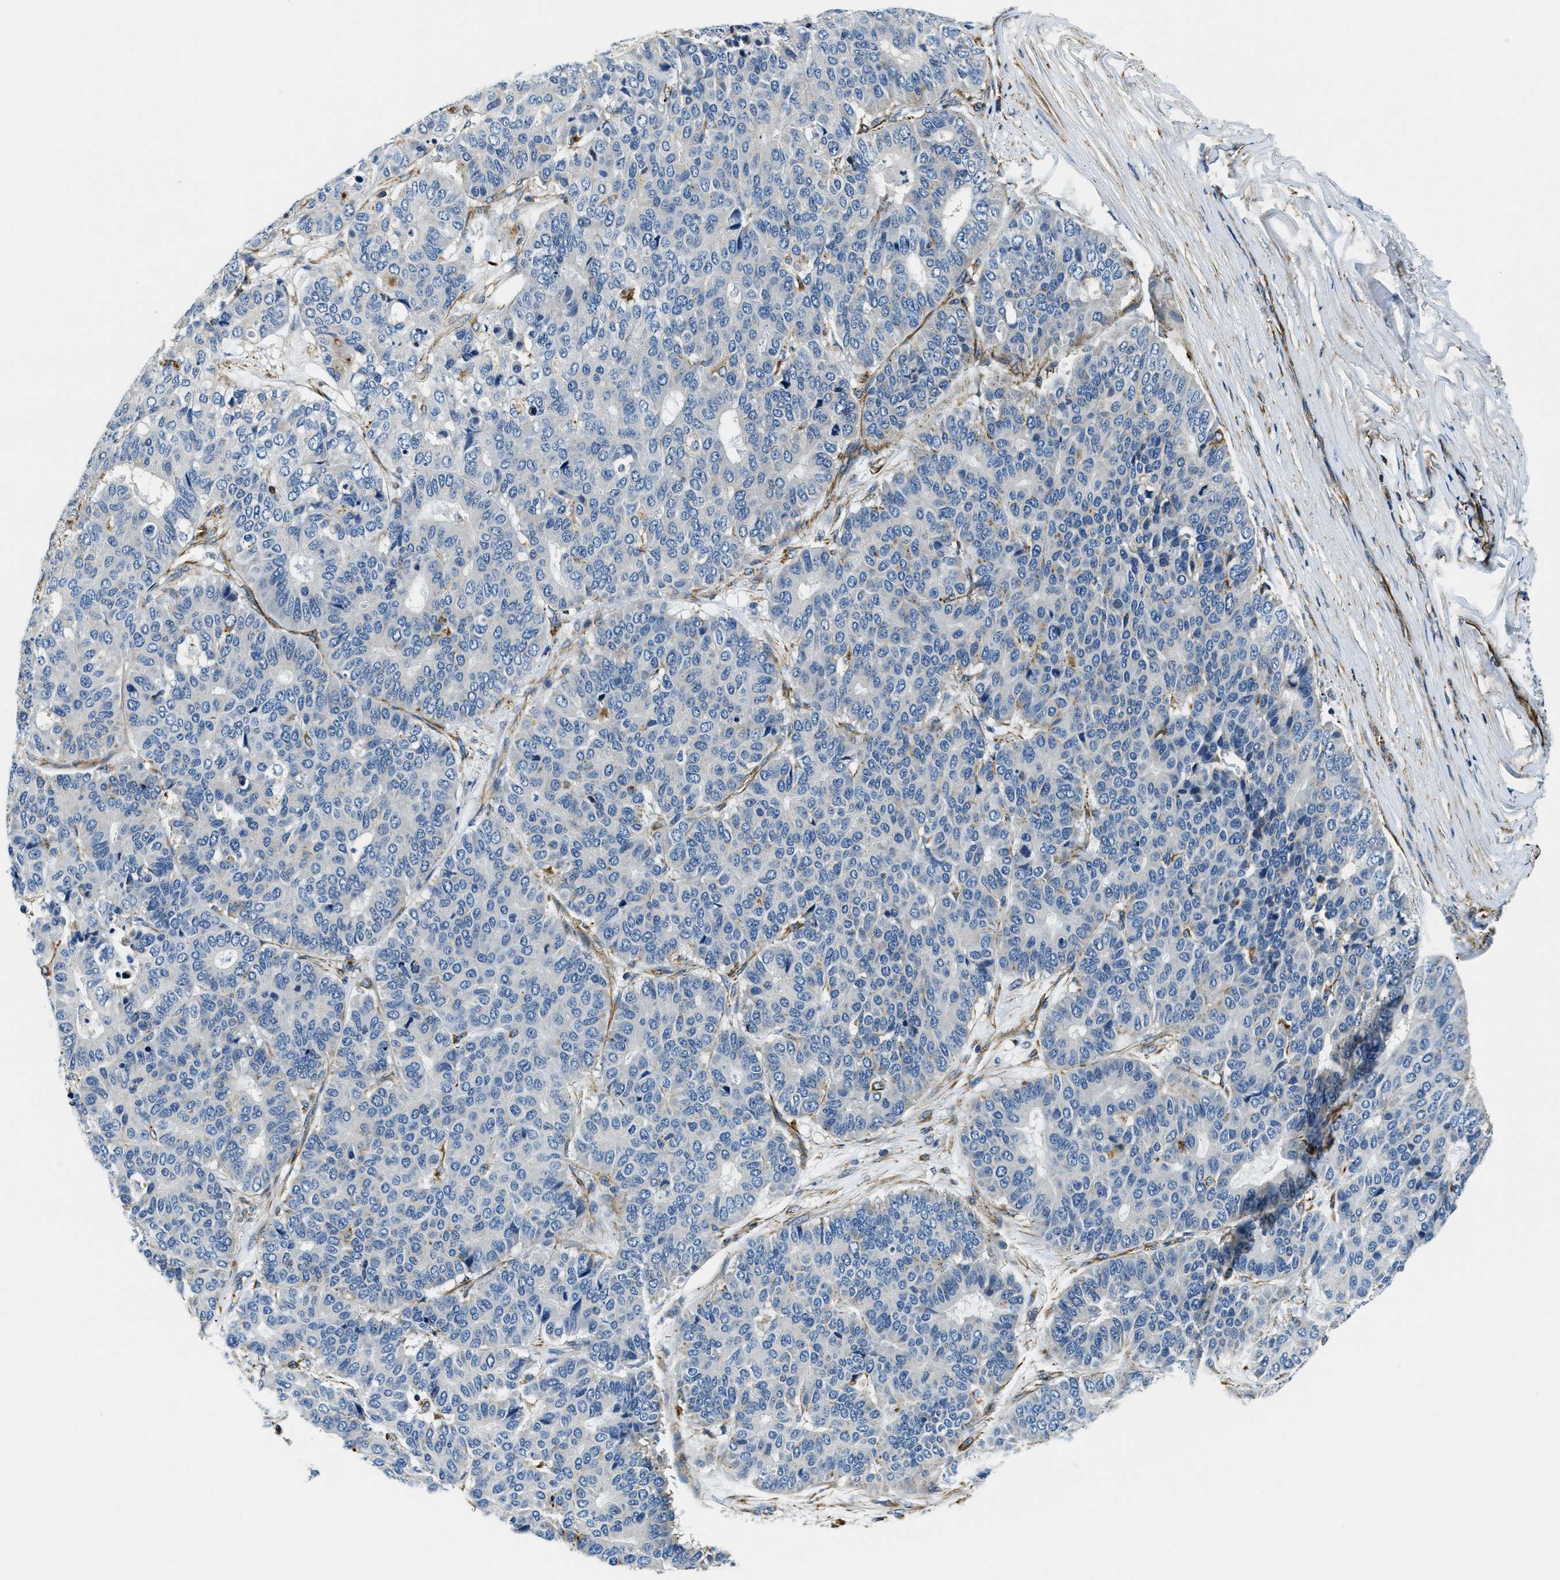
{"staining": {"intensity": "negative", "quantity": "none", "location": "none"}, "tissue": "pancreatic cancer", "cell_type": "Tumor cells", "image_type": "cancer", "snomed": [{"axis": "morphology", "description": "Adenocarcinoma, NOS"}, {"axis": "topography", "description": "Pancreas"}], "caption": "The histopathology image displays no significant expression in tumor cells of pancreatic adenocarcinoma.", "gene": "GNS", "patient": {"sex": "male", "age": 50}}